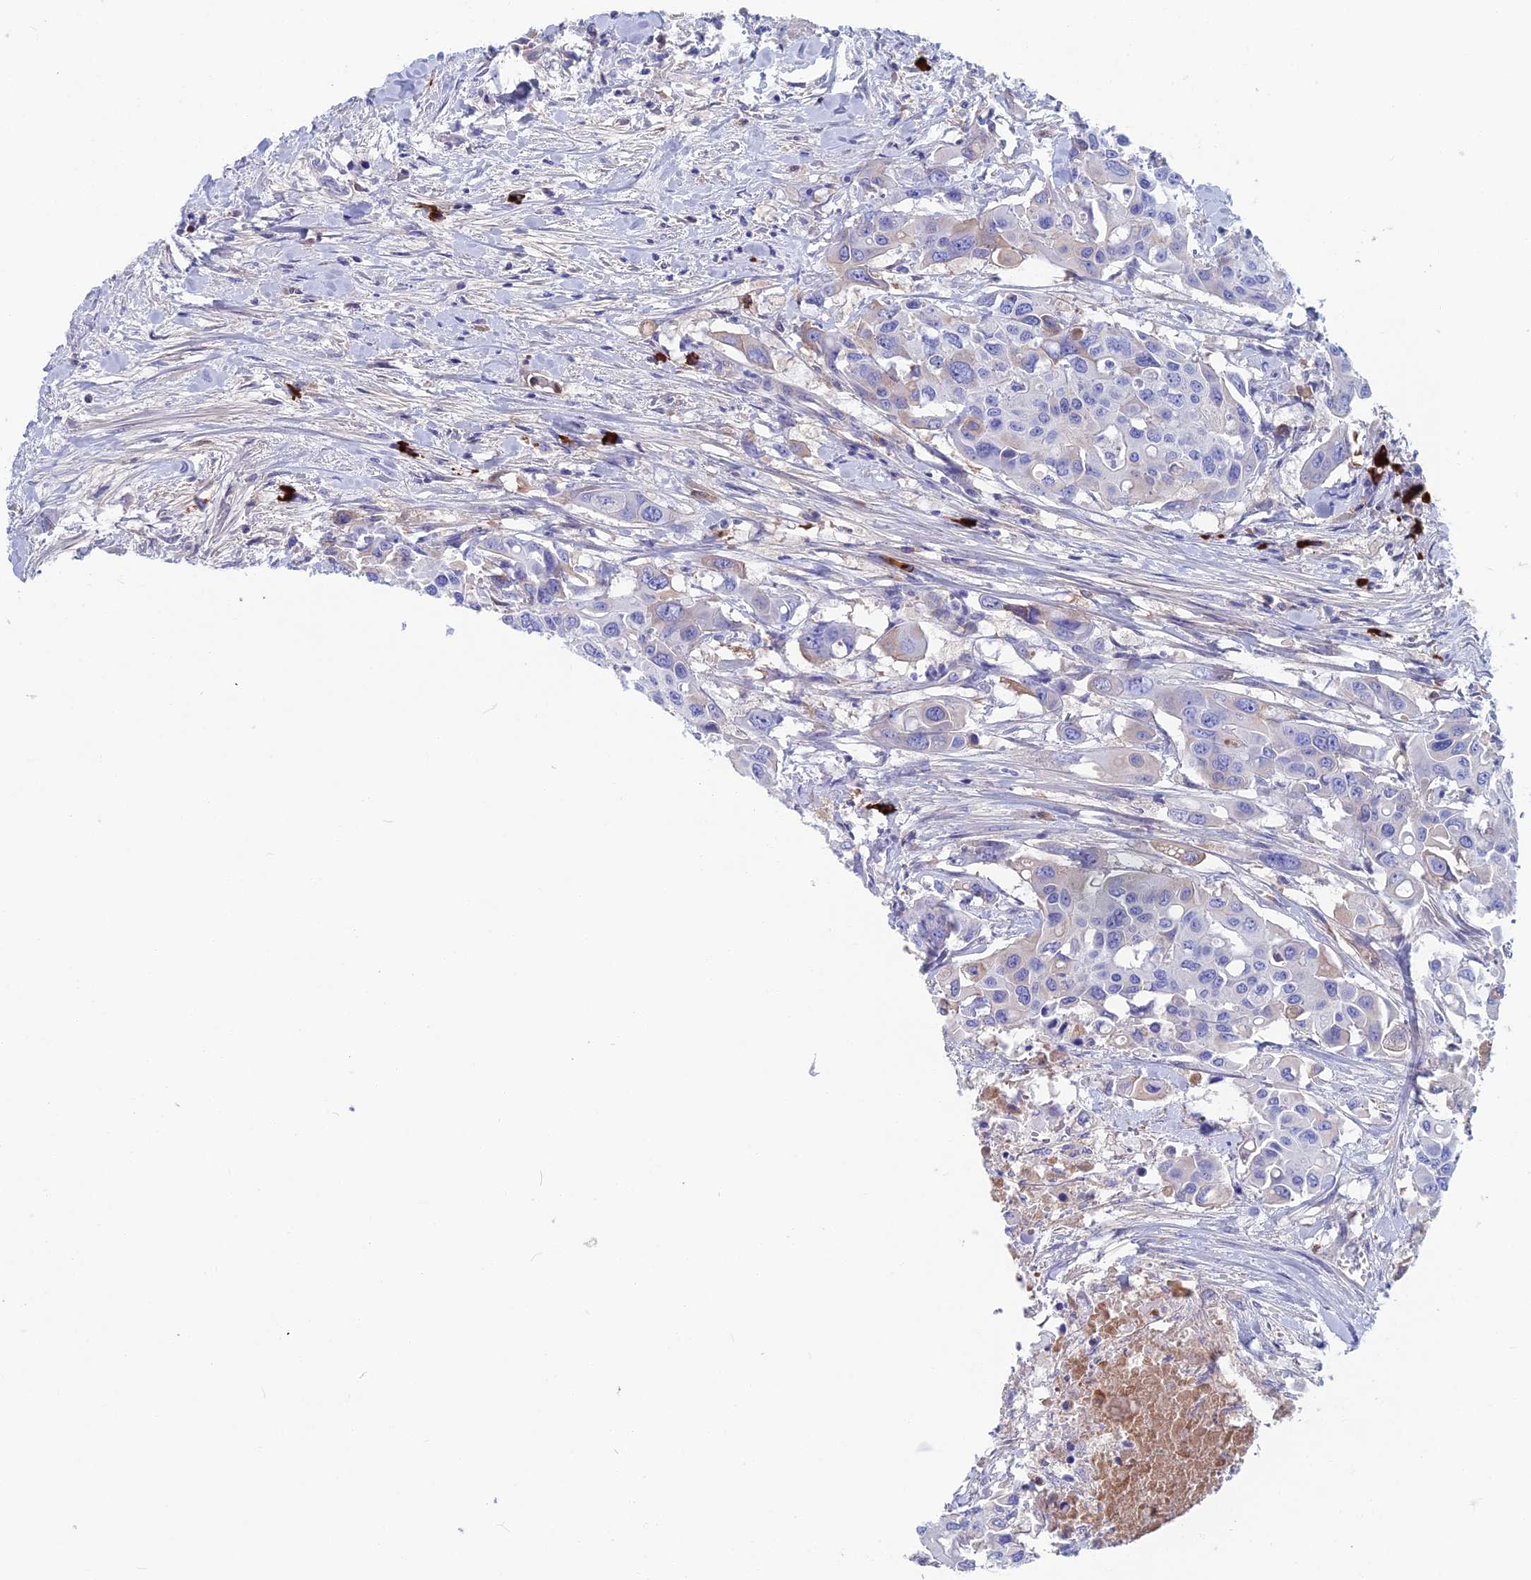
{"staining": {"intensity": "negative", "quantity": "none", "location": "none"}, "tissue": "colorectal cancer", "cell_type": "Tumor cells", "image_type": "cancer", "snomed": [{"axis": "morphology", "description": "Adenocarcinoma, NOS"}, {"axis": "topography", "description": "Colon"}], "caption": "Human adenocarcinoma (colorectal) stained for a protein using immunohistochemistry shows no expression in tumor cells.", "gene": "SNAP91", "patient": {"sex": "male", "age": 77}}